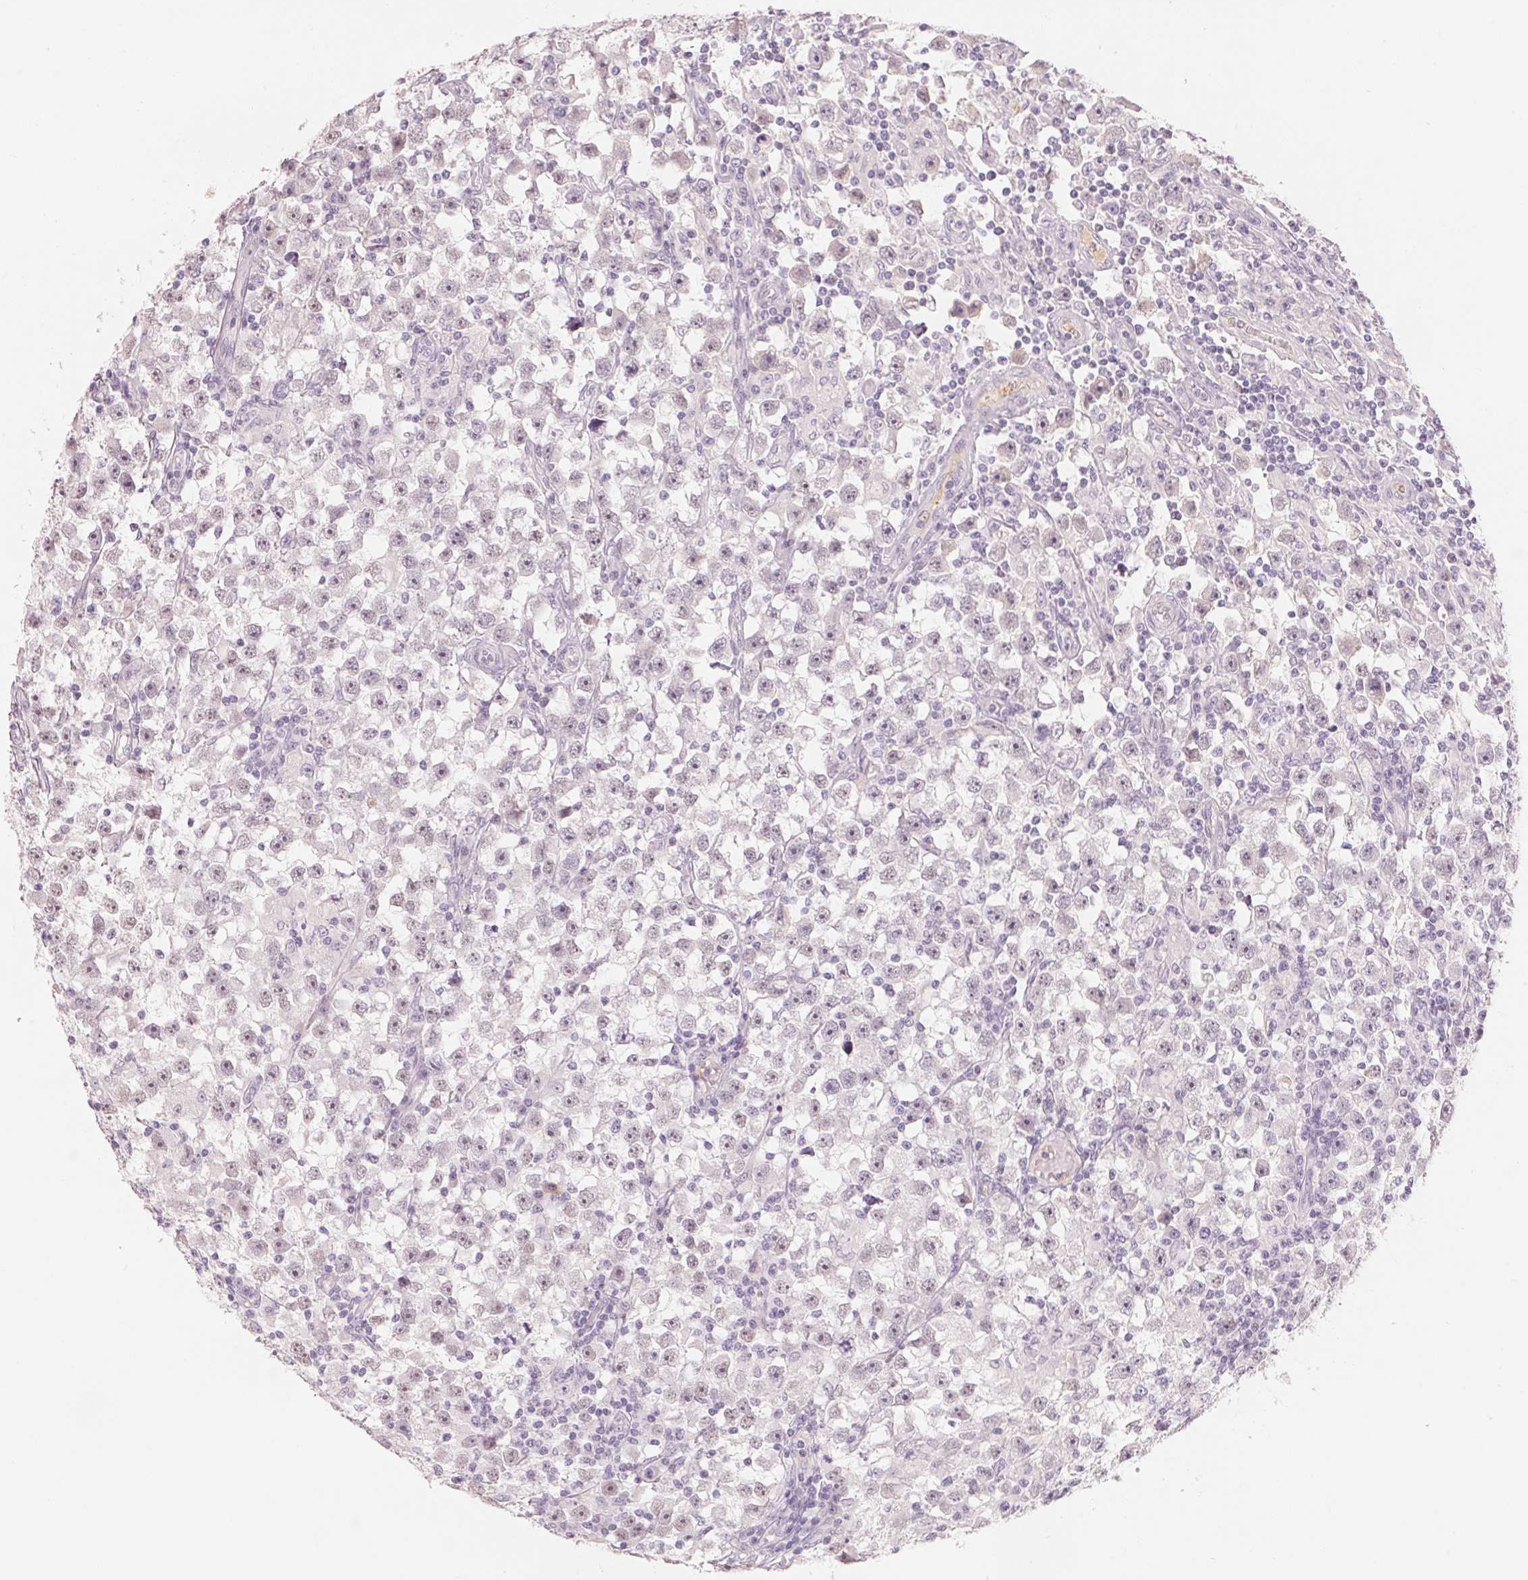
{"staining": {"intensity": "negative", "quantity": "none", "location": "none"}, "tissue": "testis cancer", "cell_type": "Tumor cells", "image_type": "cancer", "snomed": [{"axis": "morphology", "description": "Seminoma, NOS"}, {"axis": "topography", "description": "Testis"}], "caption": "Image shows no protein positivity in tumor cells of testis cancer tissue.", "gene": "CFHR2", "patient": {"sex": "male", "age": 33}}